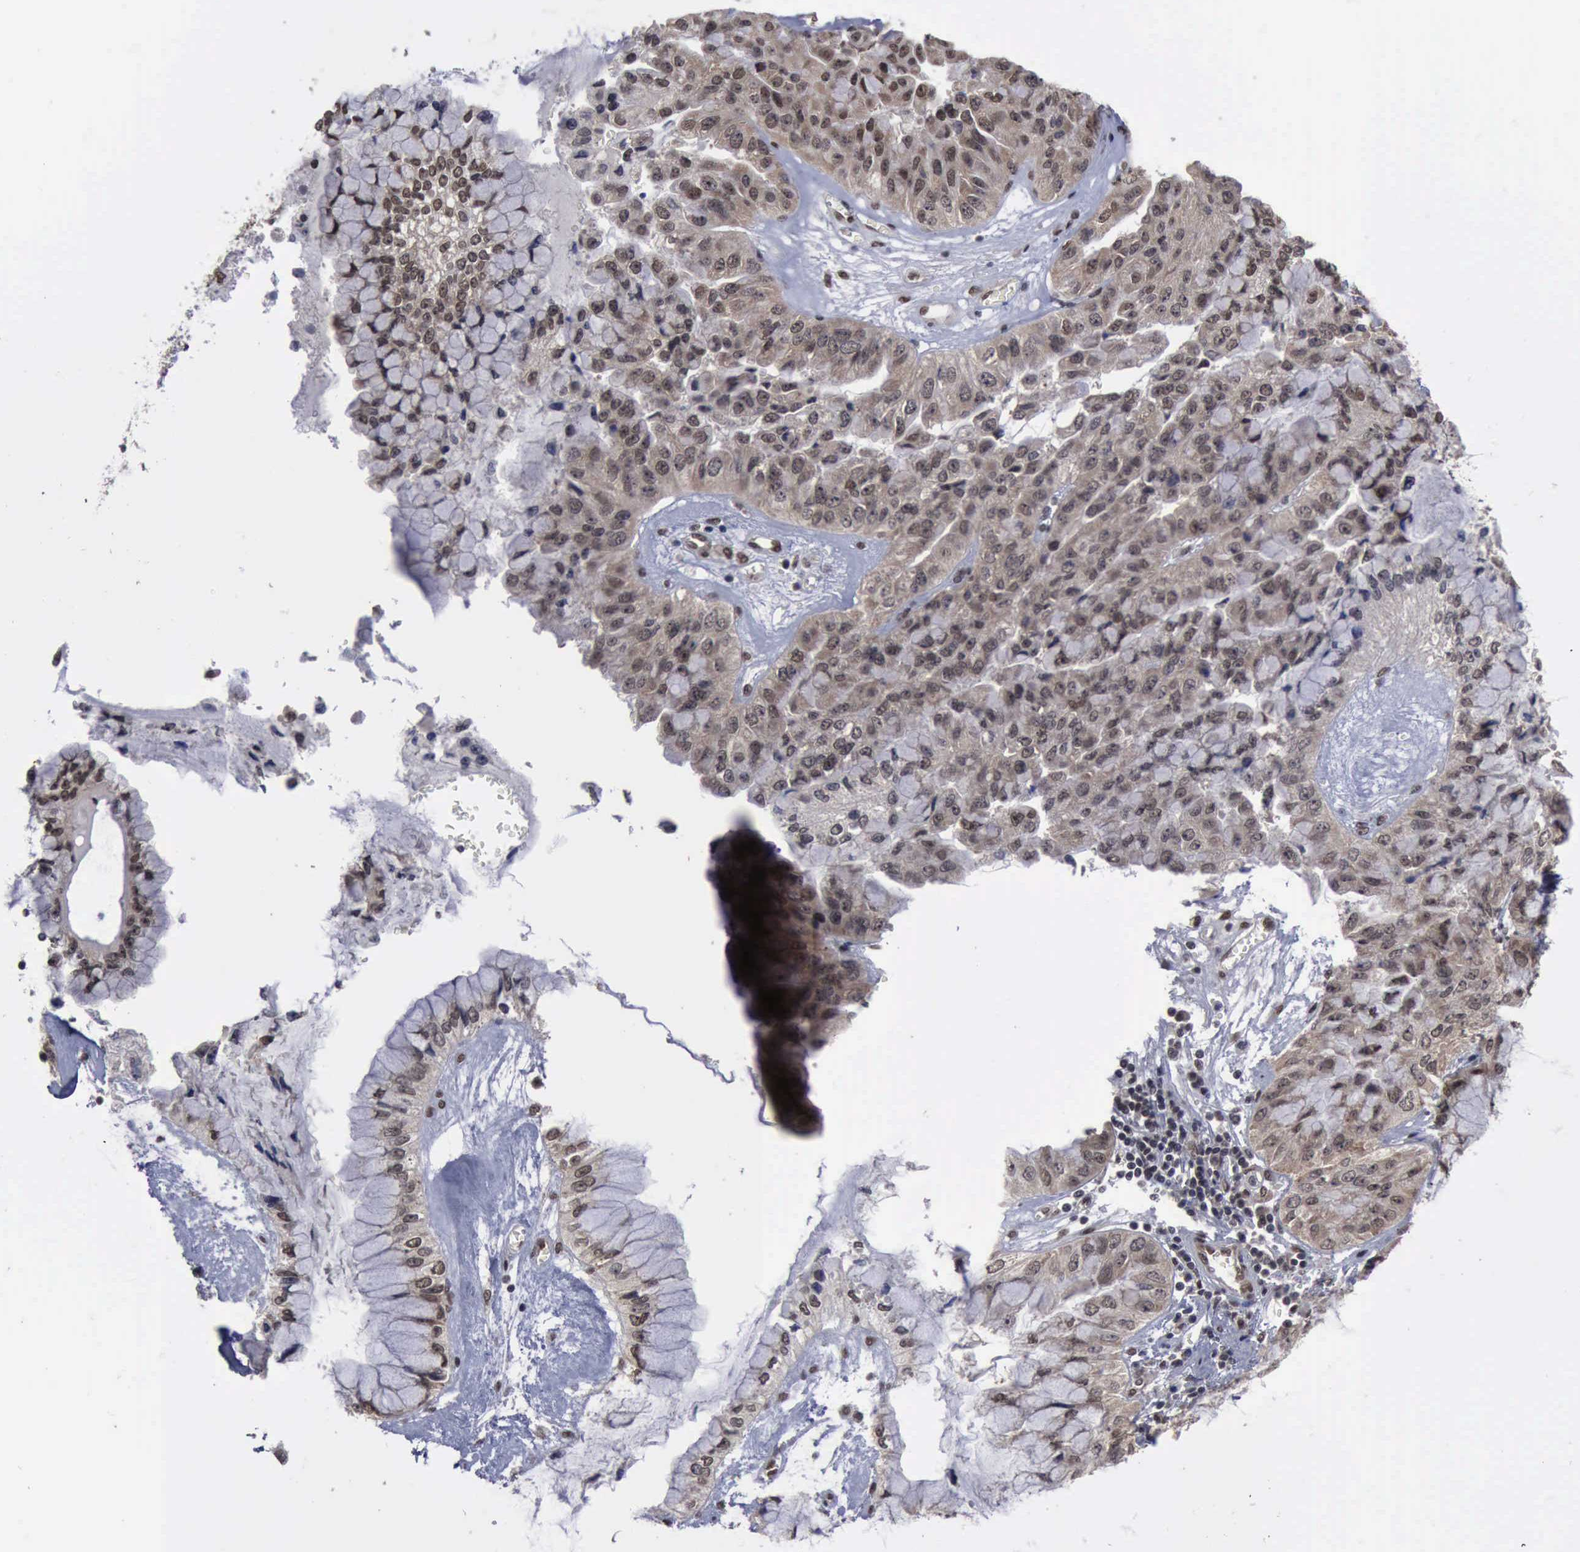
{"staining": {"intensity": "weak", "quantity": "25%-75%", "location": "cytoplasmic/membranous,nuclear"}, "tissue": "liver cancer", "cell_type": "Tumor cells", "image_type": "cancer", "snomed": [{"axis": "morphology", "description": "Cholangiocarcinoma"}, {"axis": "topography", "description": "Liver"}], "caption": "IHC of human liver cancer (cholangiocarcinoma) reveals low levels of weak cytoplasmic/membranous and nuclear positivity in approximately 25%-75% of tumor cells.", "gene": "RTCB", "patient": {"sex": "female", "age": 79}}